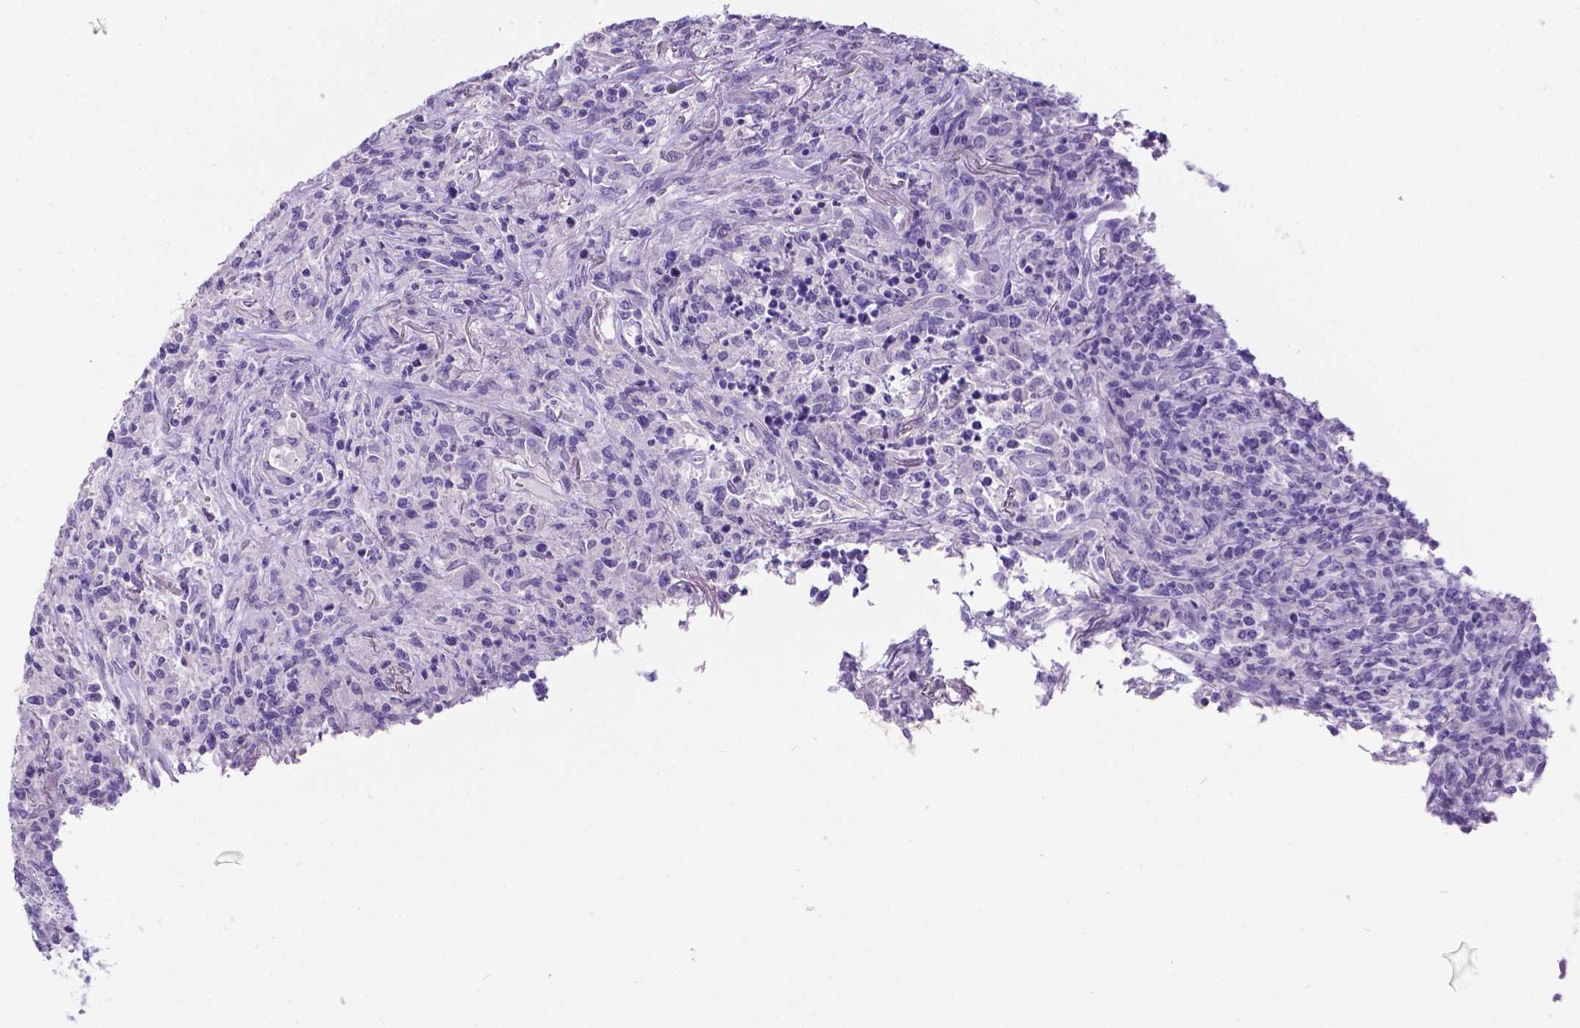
{"staining": {"intensity": "negative", "quantity": "none", "location": "none"}, "tissue": "lymphoma", "cell_type": "Tumor cells", "image_type": "cancer", "snomed": [{"axis": "morphology", "description": "Malignant lymphoma, non-Hodgkin's type, High grade"}, {"axis": "topography", "description": "Lung"}], "caption": "Immunohistochemistry micrograph of malignant lymphoma, non-Hodgkin's type (high-grade) stained for a protein (brown), which shows no positivity in tumor cells.", "gene": "SATB2", "patient": {"sex": "male", "age": 79}}